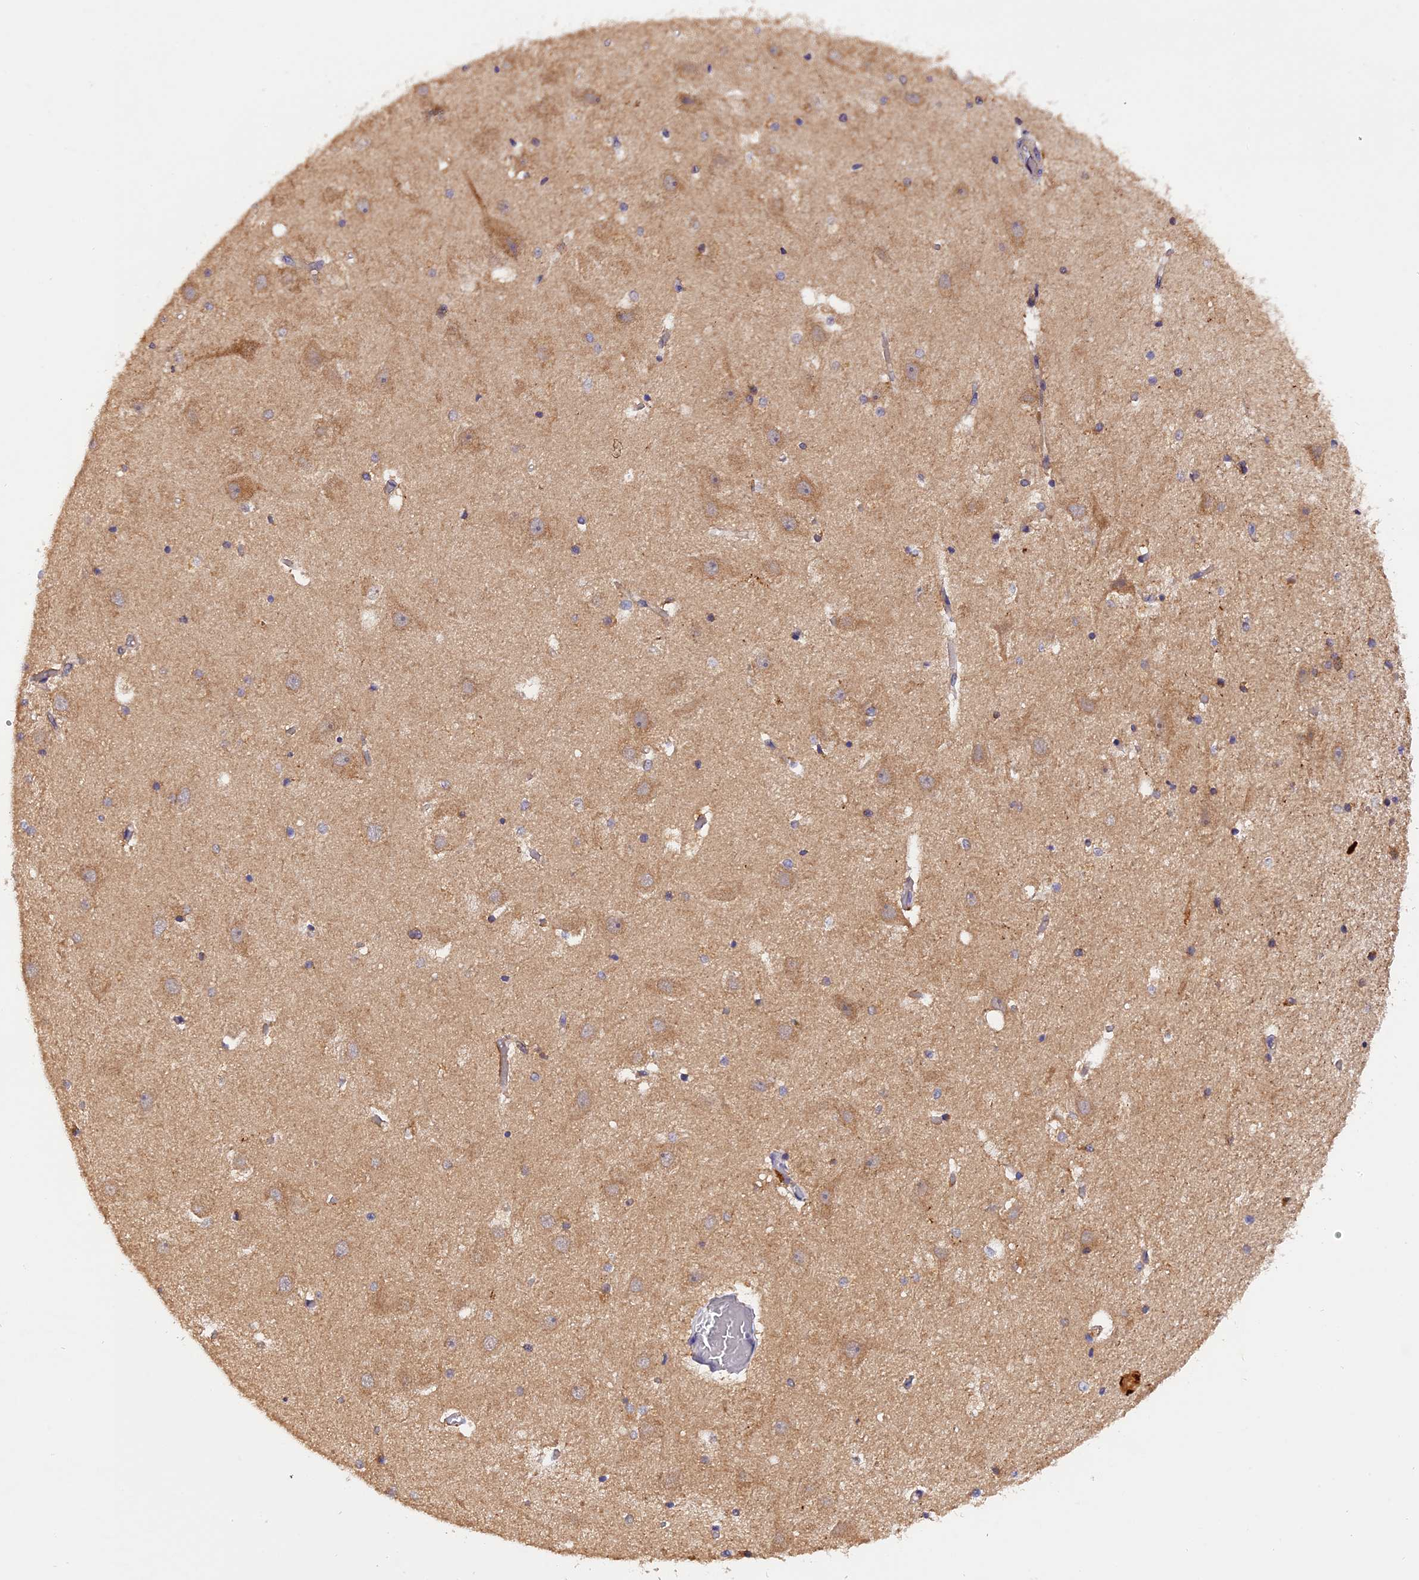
{"staining": {"intensity": "negative", "quantity": "none", "location": "none"}, "tissue": "hippocampus", "cell_type": "Glial cells", "image_type": "normal", "snomed": [{"axis": "morphology", "description": "Normal tissue, NOS"}, {"axis": "topography", "description": "Hippocampus"}], "caption": "This is an immunohistochemistry (IHC) micrograph of normal hippocampus. There is no expression in glial cells.", "gene": "PEX3", "patient": {"sex": "female", "age": 52}}